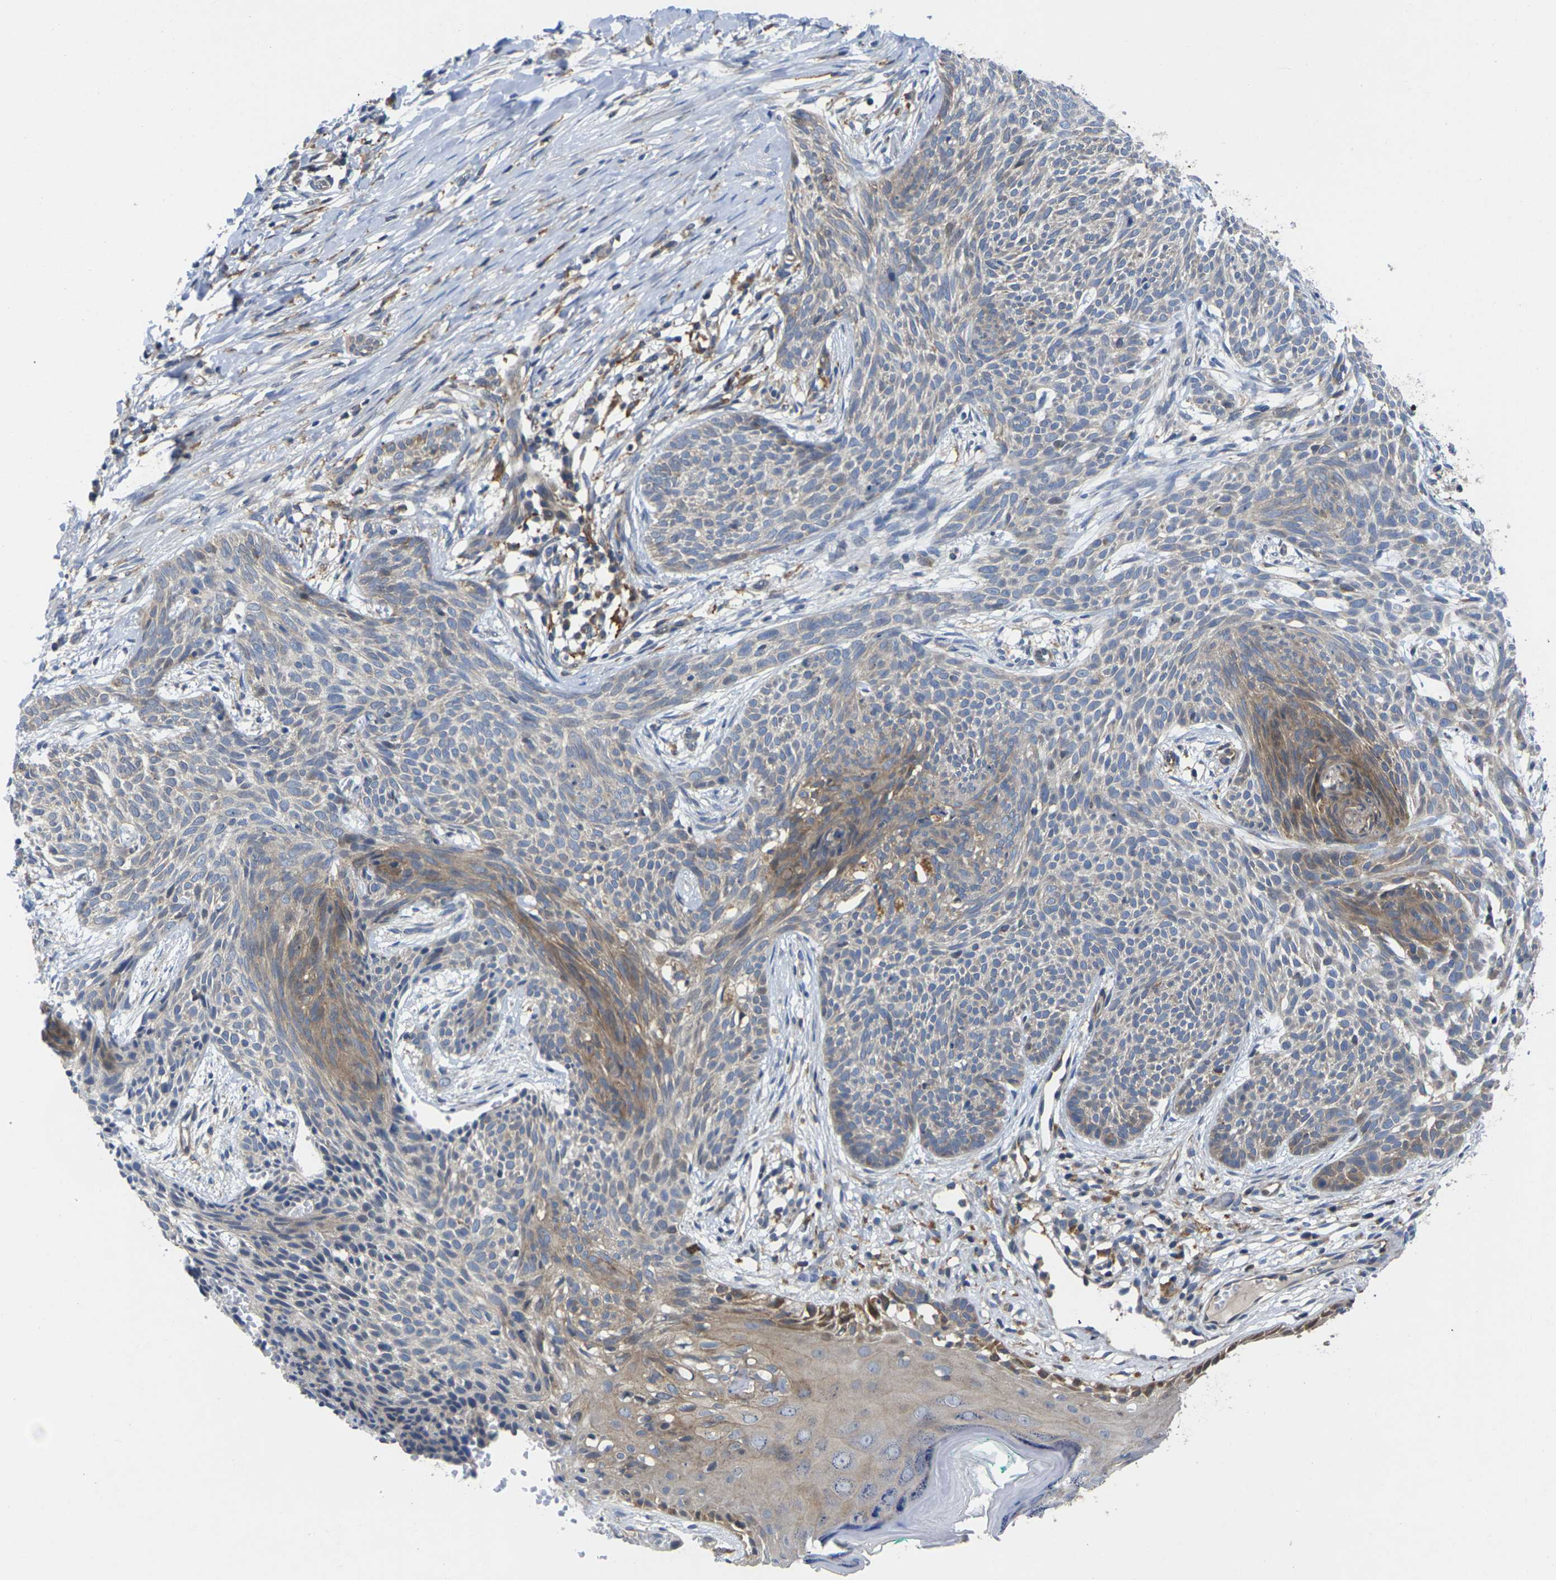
{"staining": {"intensity": "moderate", "quantity": "<25%", "location": "cytoplasmic/membranous"}, "tissue": "skin cancer", "cell_type": "Tumor cells", "image_type": "cancer", "snomed": [{"axis": "morphology", "description": "Basal cell carcinoma"}, {"axis": "topography", "description": "Skin"}], "caption": "This is a histology image of immunohistochemistry staining of skin basal cell carcinoma, which shows moderate positivity in the cytoplasmic/membranous of tumor cells.", "gene": "SCNN1A", "patient": {"sex": "female", "age": 59}}